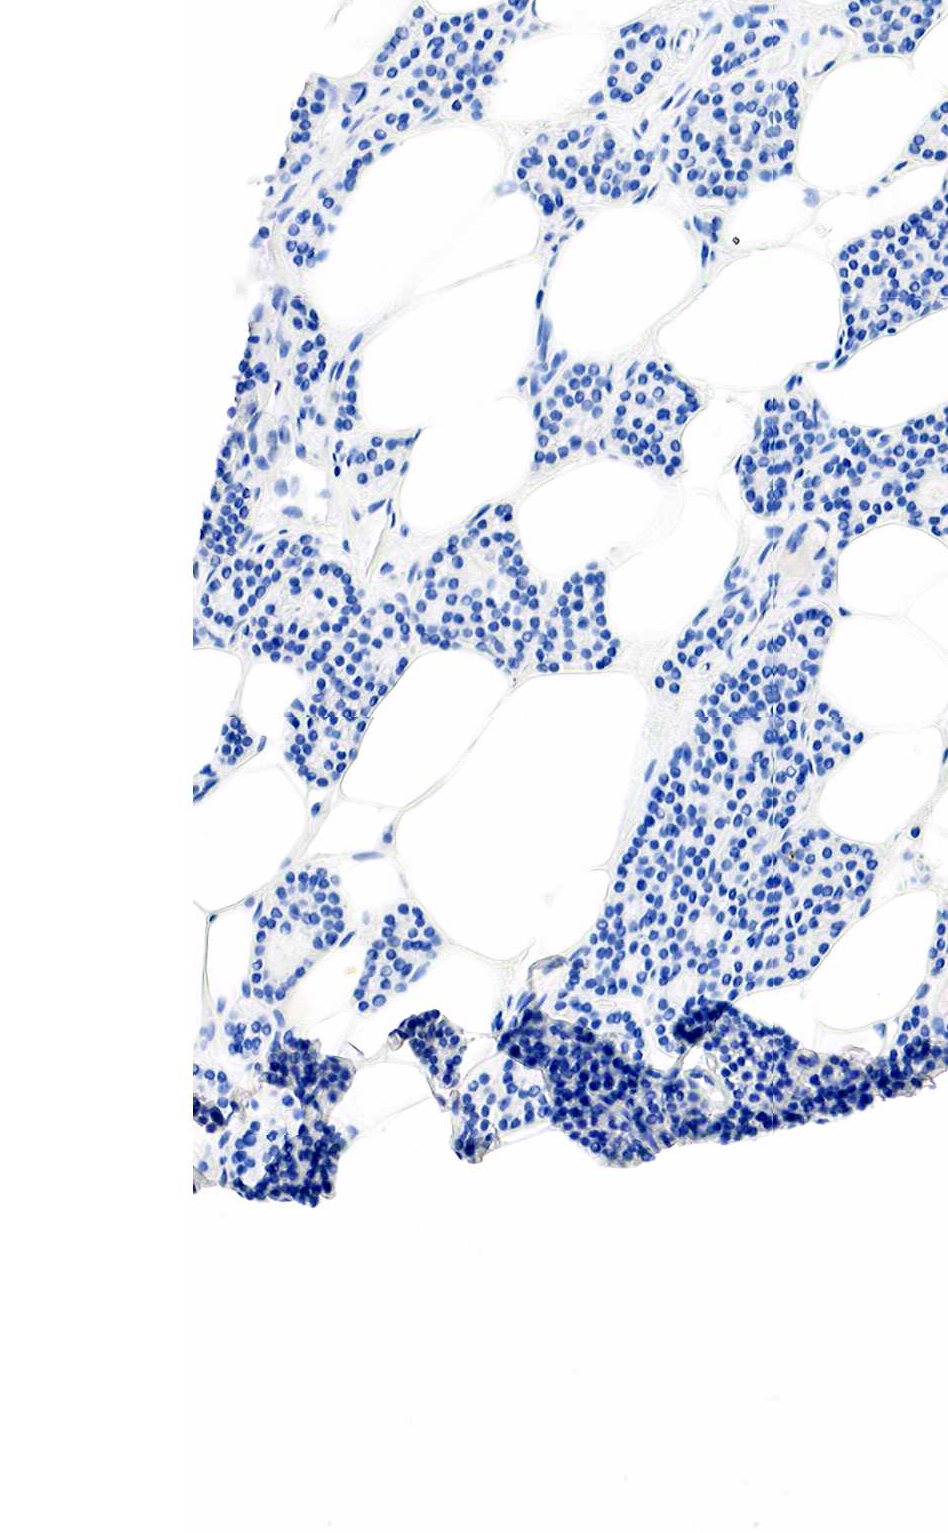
{"staining": {"intensity": "negative", "quantity": "none", "location": "none"}, "tissue": "parathyroid gland", "cell_type": "Glandular cells", "image_type": "normal", "snomed": [{"axis": "morphology", "description": "Normal tissue, NOS"}, {"axis": "topography", "description": "Parathyroid gland"}], "caption": "There is no significant staining in glandular cells of parathyroid gland. (Stains: DAB (3,3'-diaminobenzidine) IHC with hematoxylin counter stain, Microscopy: brightfield microscopy at high magnification).", "gene": "SST", "patient": {"sex": "male", "age": 54}}